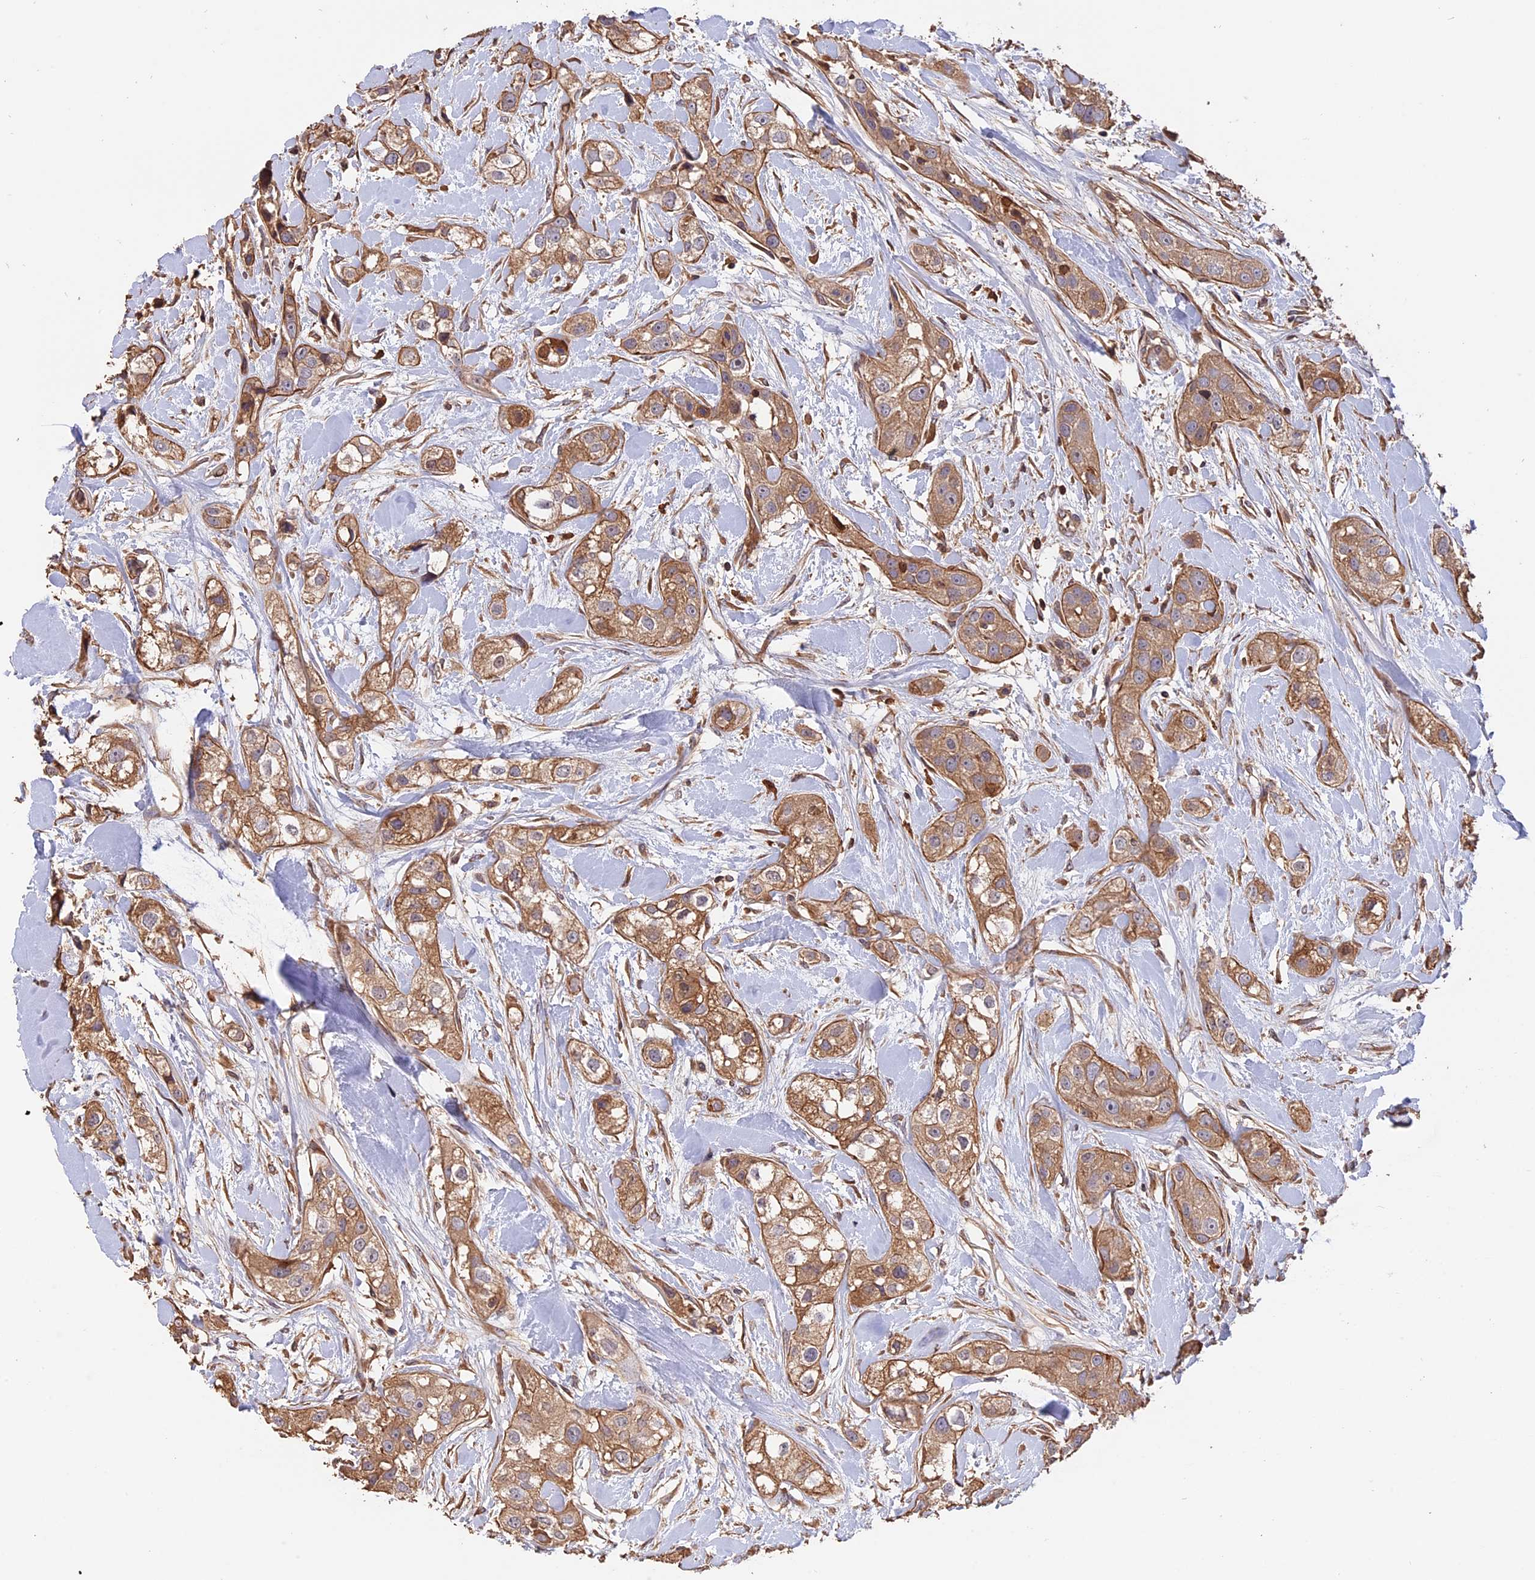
{"staining": {"intensity": "moderate", "quantity": ">75%", "location": "cytoplasmic/membranous"}, "tissue": "head and neck cancer", "cell_type": "Tumor cells", "image_type": "cancer", "snomed": [{"axis": "morphology", "description": "Normal tissue, NOS"}, {"axis": "morphology", "description": "Squamous cell carcinoma, NOS"}, {"axis": "topography", "description": "Skeletal muscle"}, {"axis": "topography", "description": "Head-Neck"}], "caption": "Protein staining of head and neck cancer (squamous cell carcinoma) tissue exhibits moderate cytoplasmic/membranous expression in about >75% of tumor cells.", "gene": "RASAL1", "patient": {"sex": "male", "age": 51}}